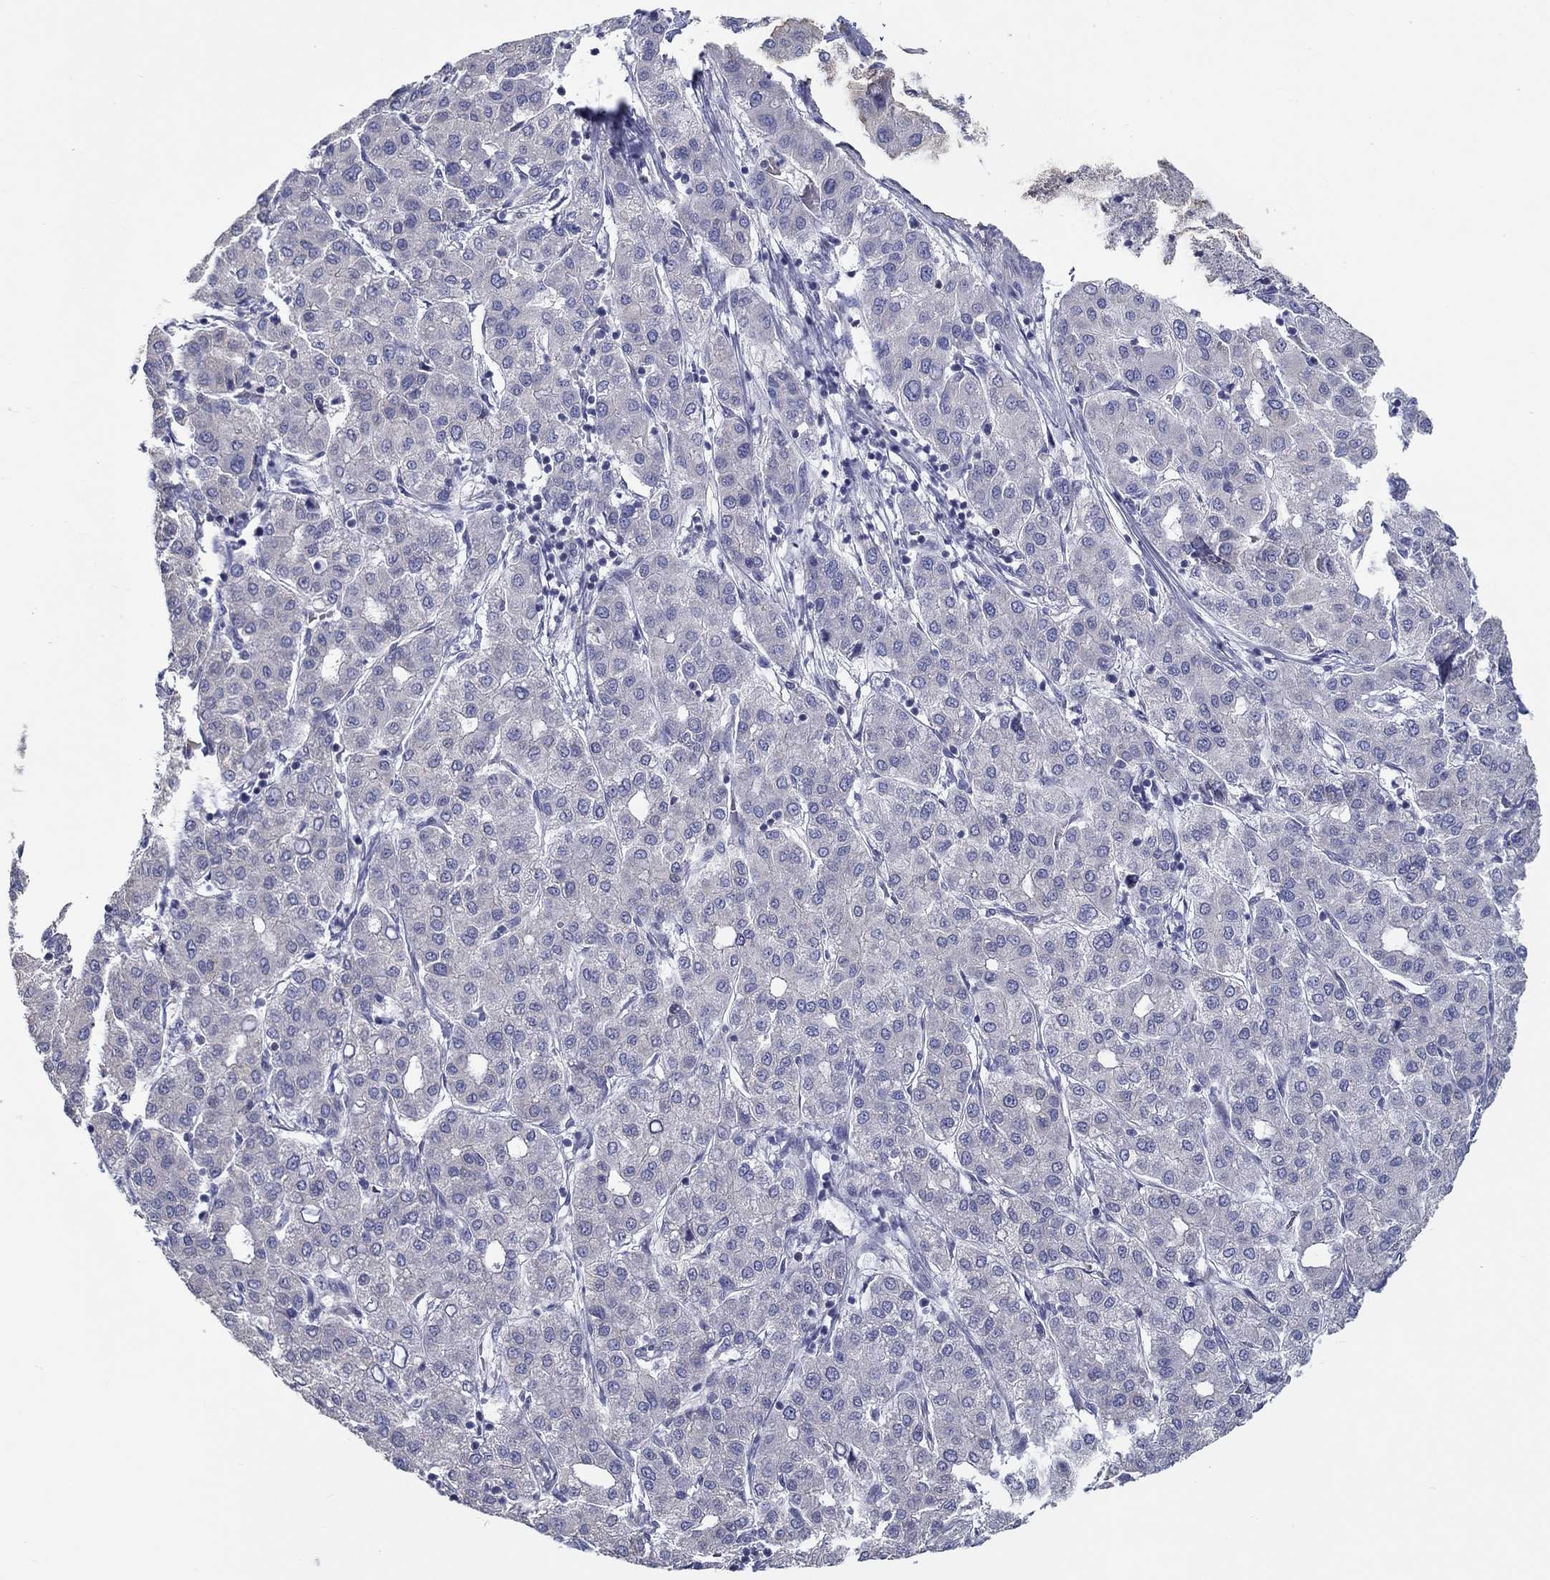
{"staining": {"intensity": "negative", "quantity": "none", "location": "none"}, "tissue": "liver cancer", "cell_type": "Tumor cells", "image_type": "cancer", "snomed": [{"axis": "morphology", "description": "Carcinoma, Hepatocellular, NOS"}, {"axis": "topography", "description": "Liver"}], "caption": "Tumor cells are negative for protein expression in human liver hepatocellular carcinoma. (Brightfield microscopy of DAB immunohistochemistry at high magnification).", "gene": "ERMP1", "patient": {"sex": "male", "age": 65}}